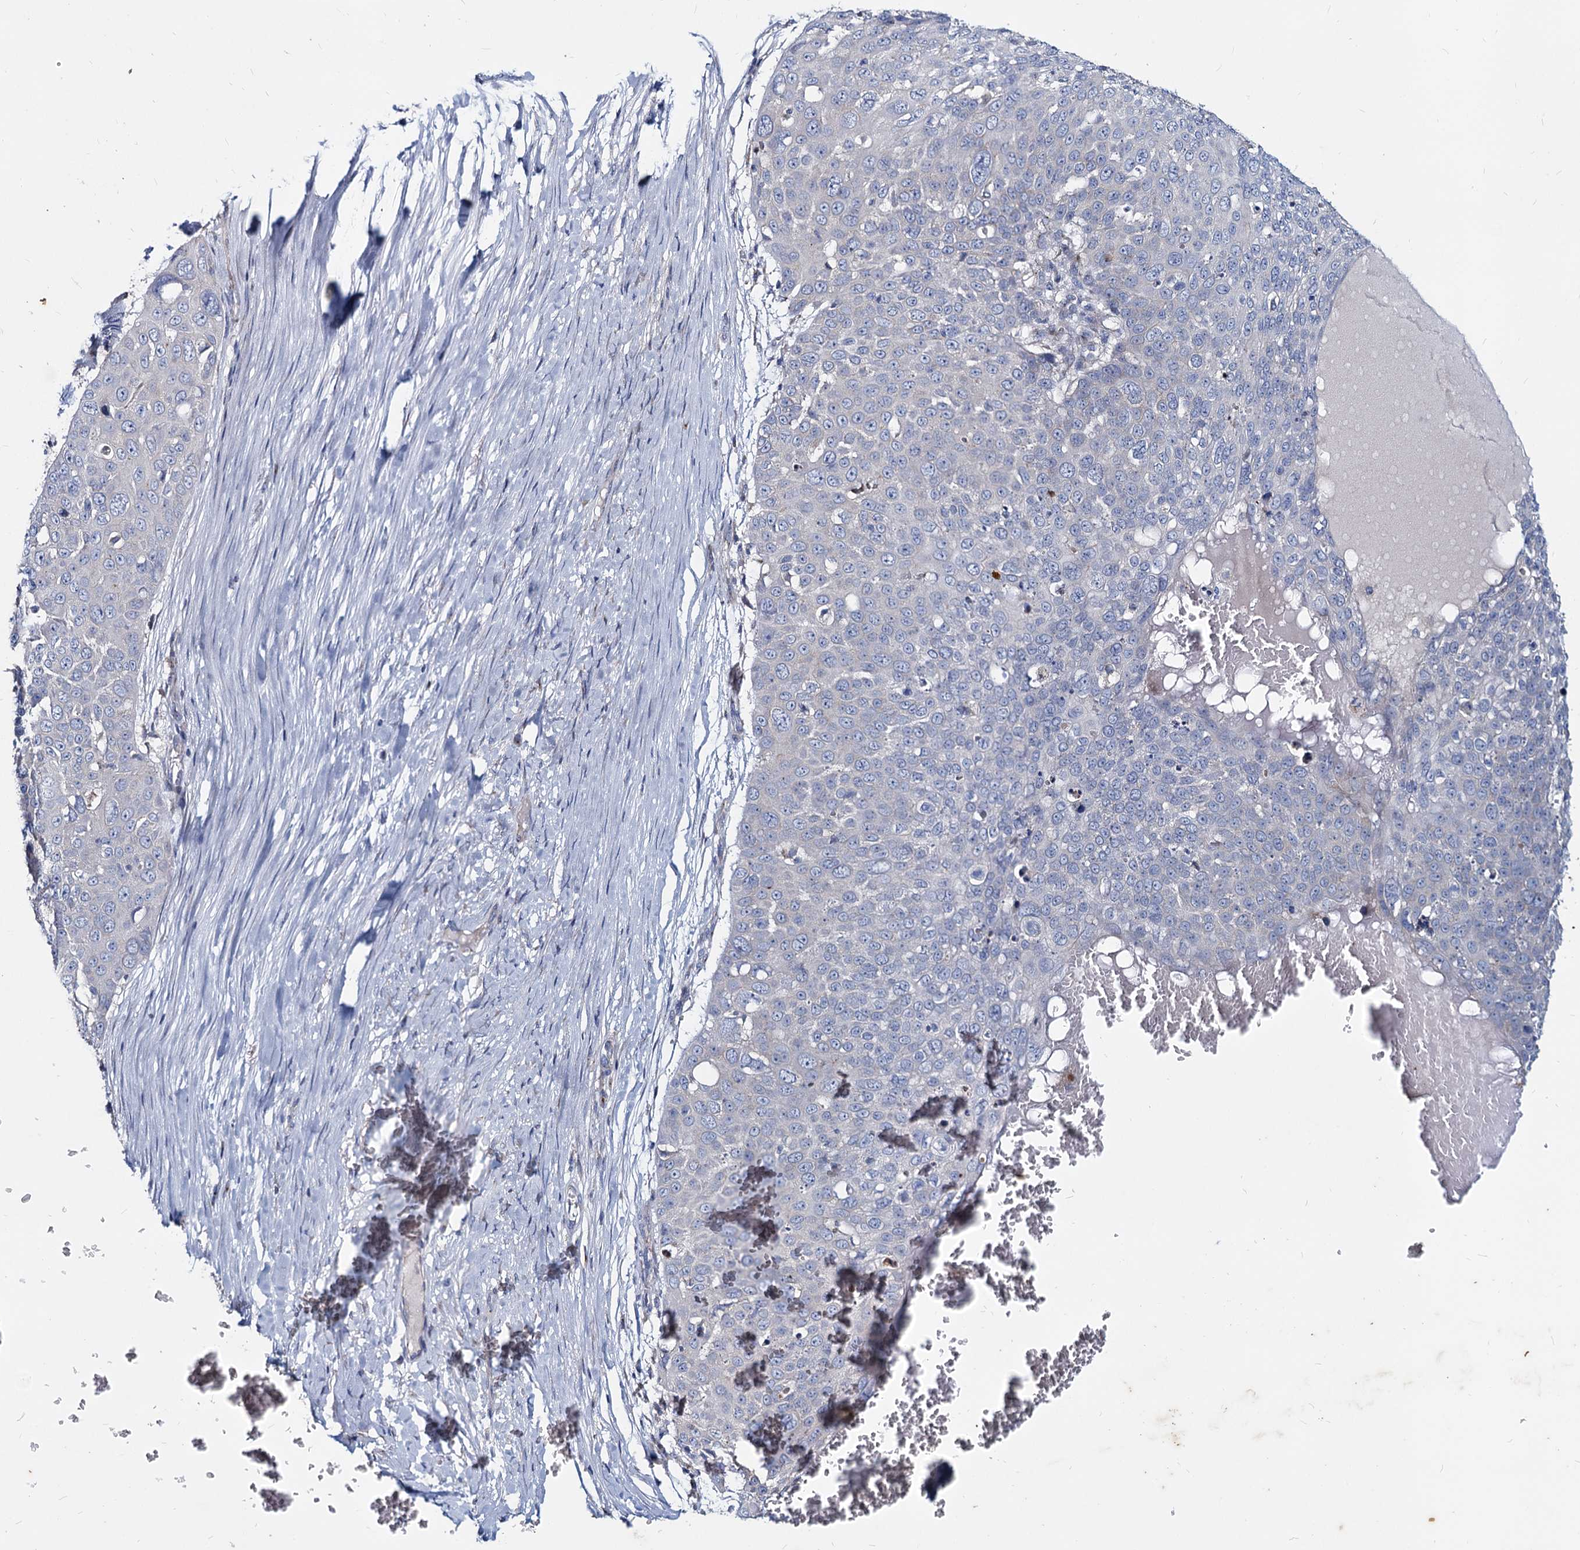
{"staining": {"intensity": "negative", "quantity": "none", "location": "none"}, "tissue": "skin cancer", "cell_type": "Tumor cells", "image_type": "cancer", "snomed": [{"axis": "morphology", "description": "Squamous cell carcinoma, NOS"}, {"axis": "topography", "description": "Skin"}], "caption": "Squamous cell carcinoma (skin) stained for a protein using IHC shows no positivity tumor cells.", "gene": "AGBL4", "patient": {"sex": "male", "age": 71}}